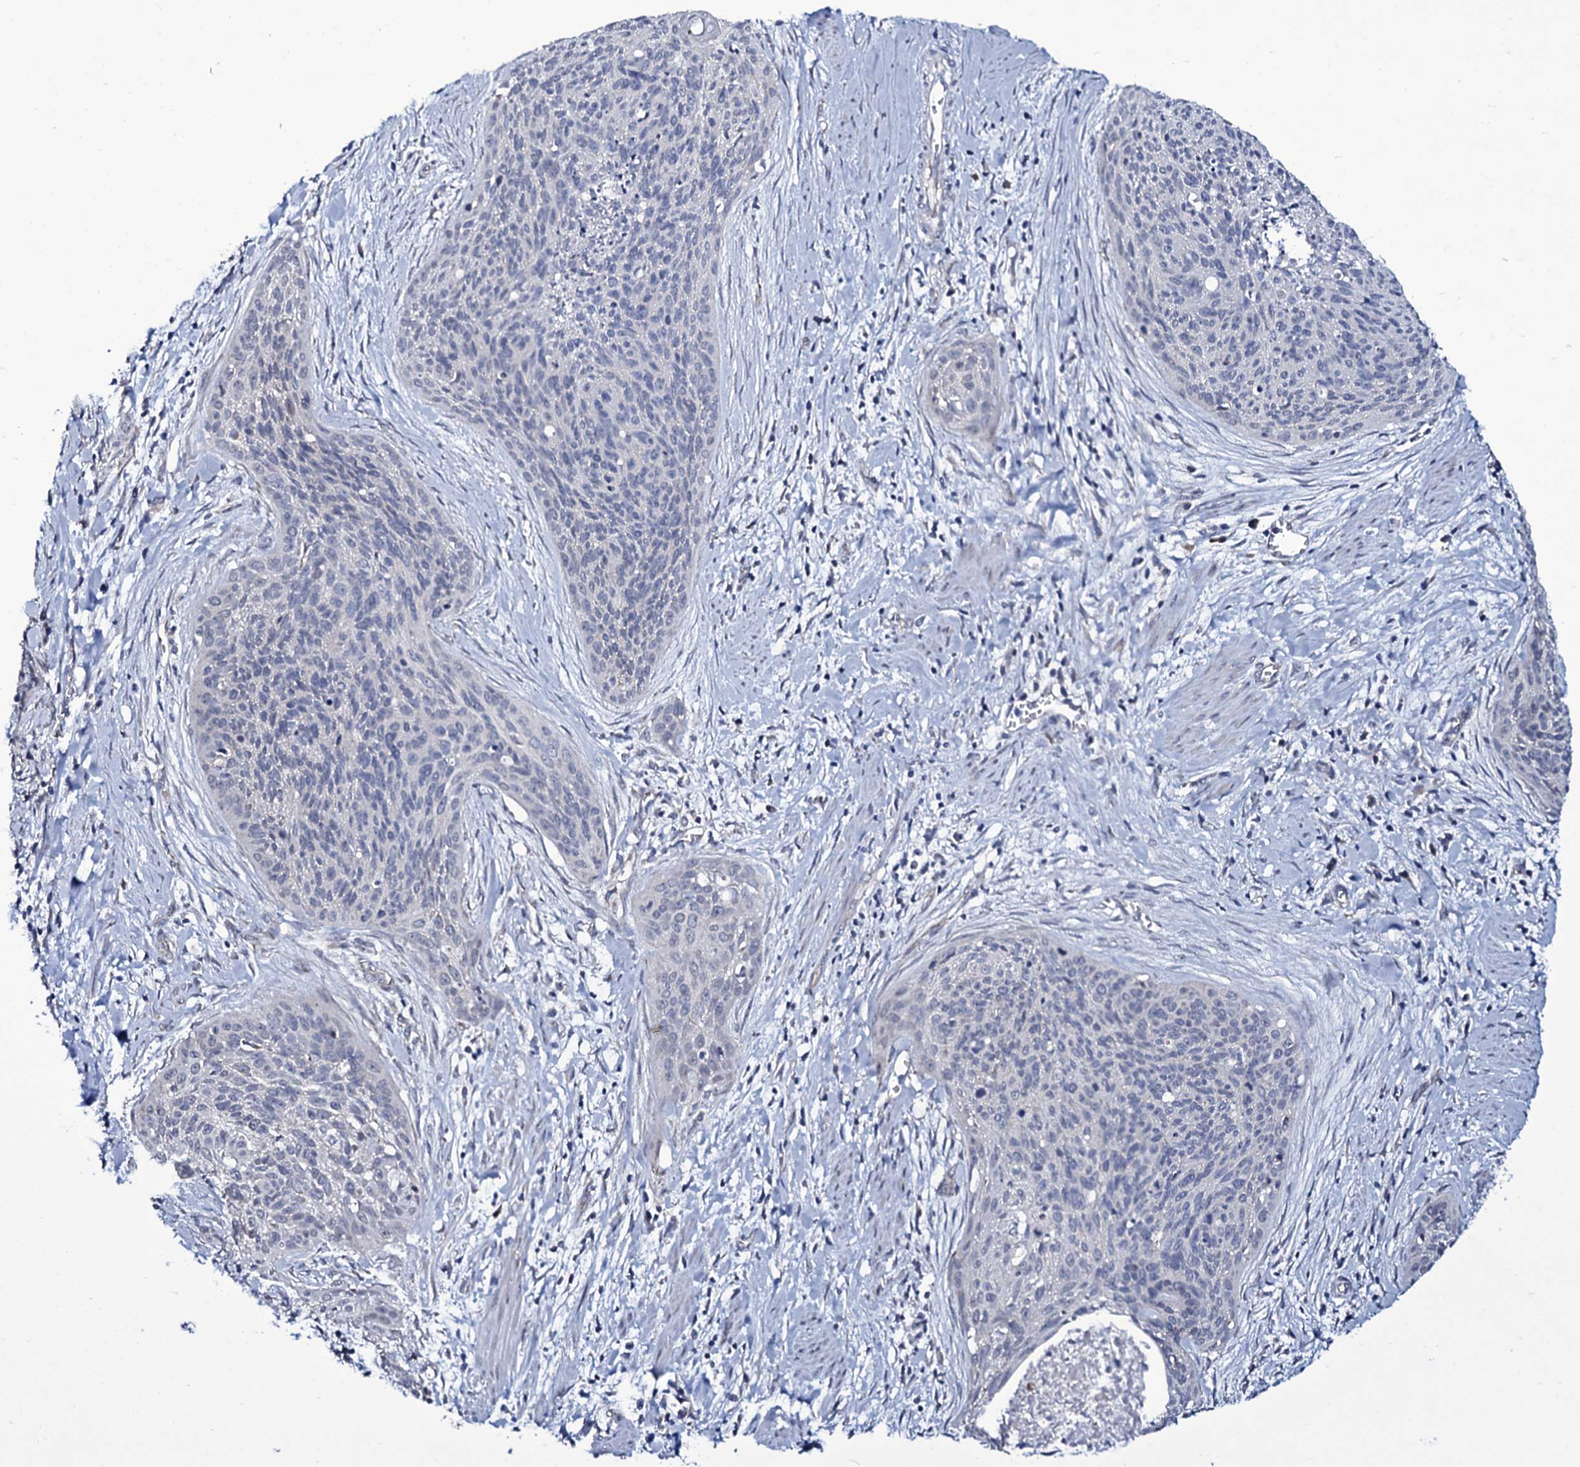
{"staining": {"intensity": "negative", "quantity": "none", "location": "none"}, "tissue": "cervical cancer", "cell_type": "Tumor cells", "image_type": "cancer", "snomed": [{"axis": "morphology", "description": "Squamous cell carcinoma, NOS"}, {"axis": "topography", "description": "Cervix"}], "caption": "Immunohistochemistry of human squamous cell carcinoma (cervical) exhibits no expression in tumor cells.", "gene": "WIPF3", "patient": {"sex": "female", "age": 55}}